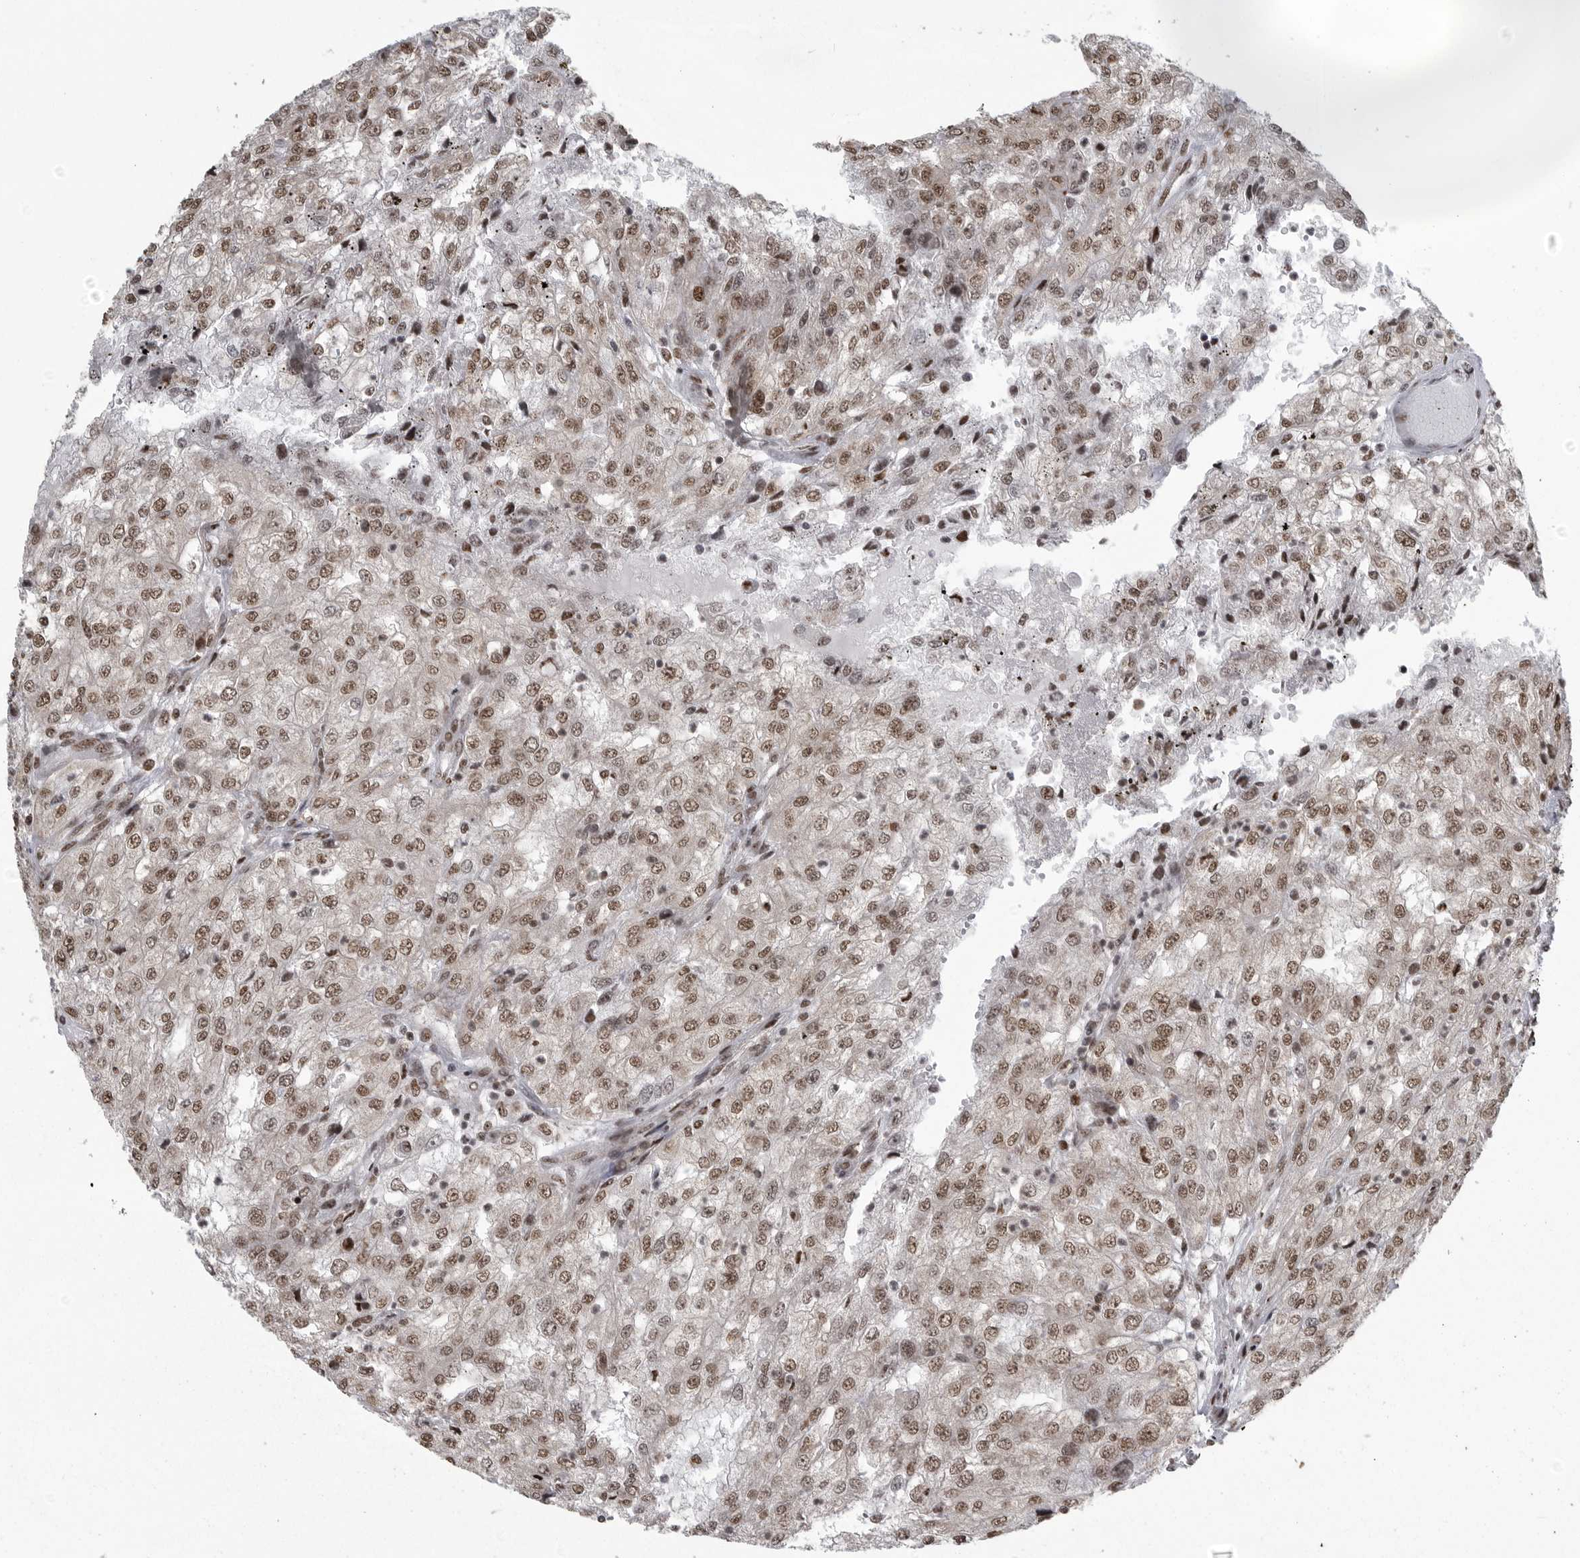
{"staining": {"intensity": "moderate", "quantity": ">75%", "location": "nuclear"}, "tissue": "renal cancer", "cell_type": "Tumor cells", "image_type": "cancer", "snomed": [{"axis": "morphology", "description": "Adenocarcinoma, NOS"}, {"axis": "topography", "description": "Kidney"}], "caption": "IHC of adenocarcinoma (renal) displays medium levels of moderate nuclear staining in about >75% of tumor cells.", "gene": "YAF2", "patient": {"sex": "female", "age": 54}}